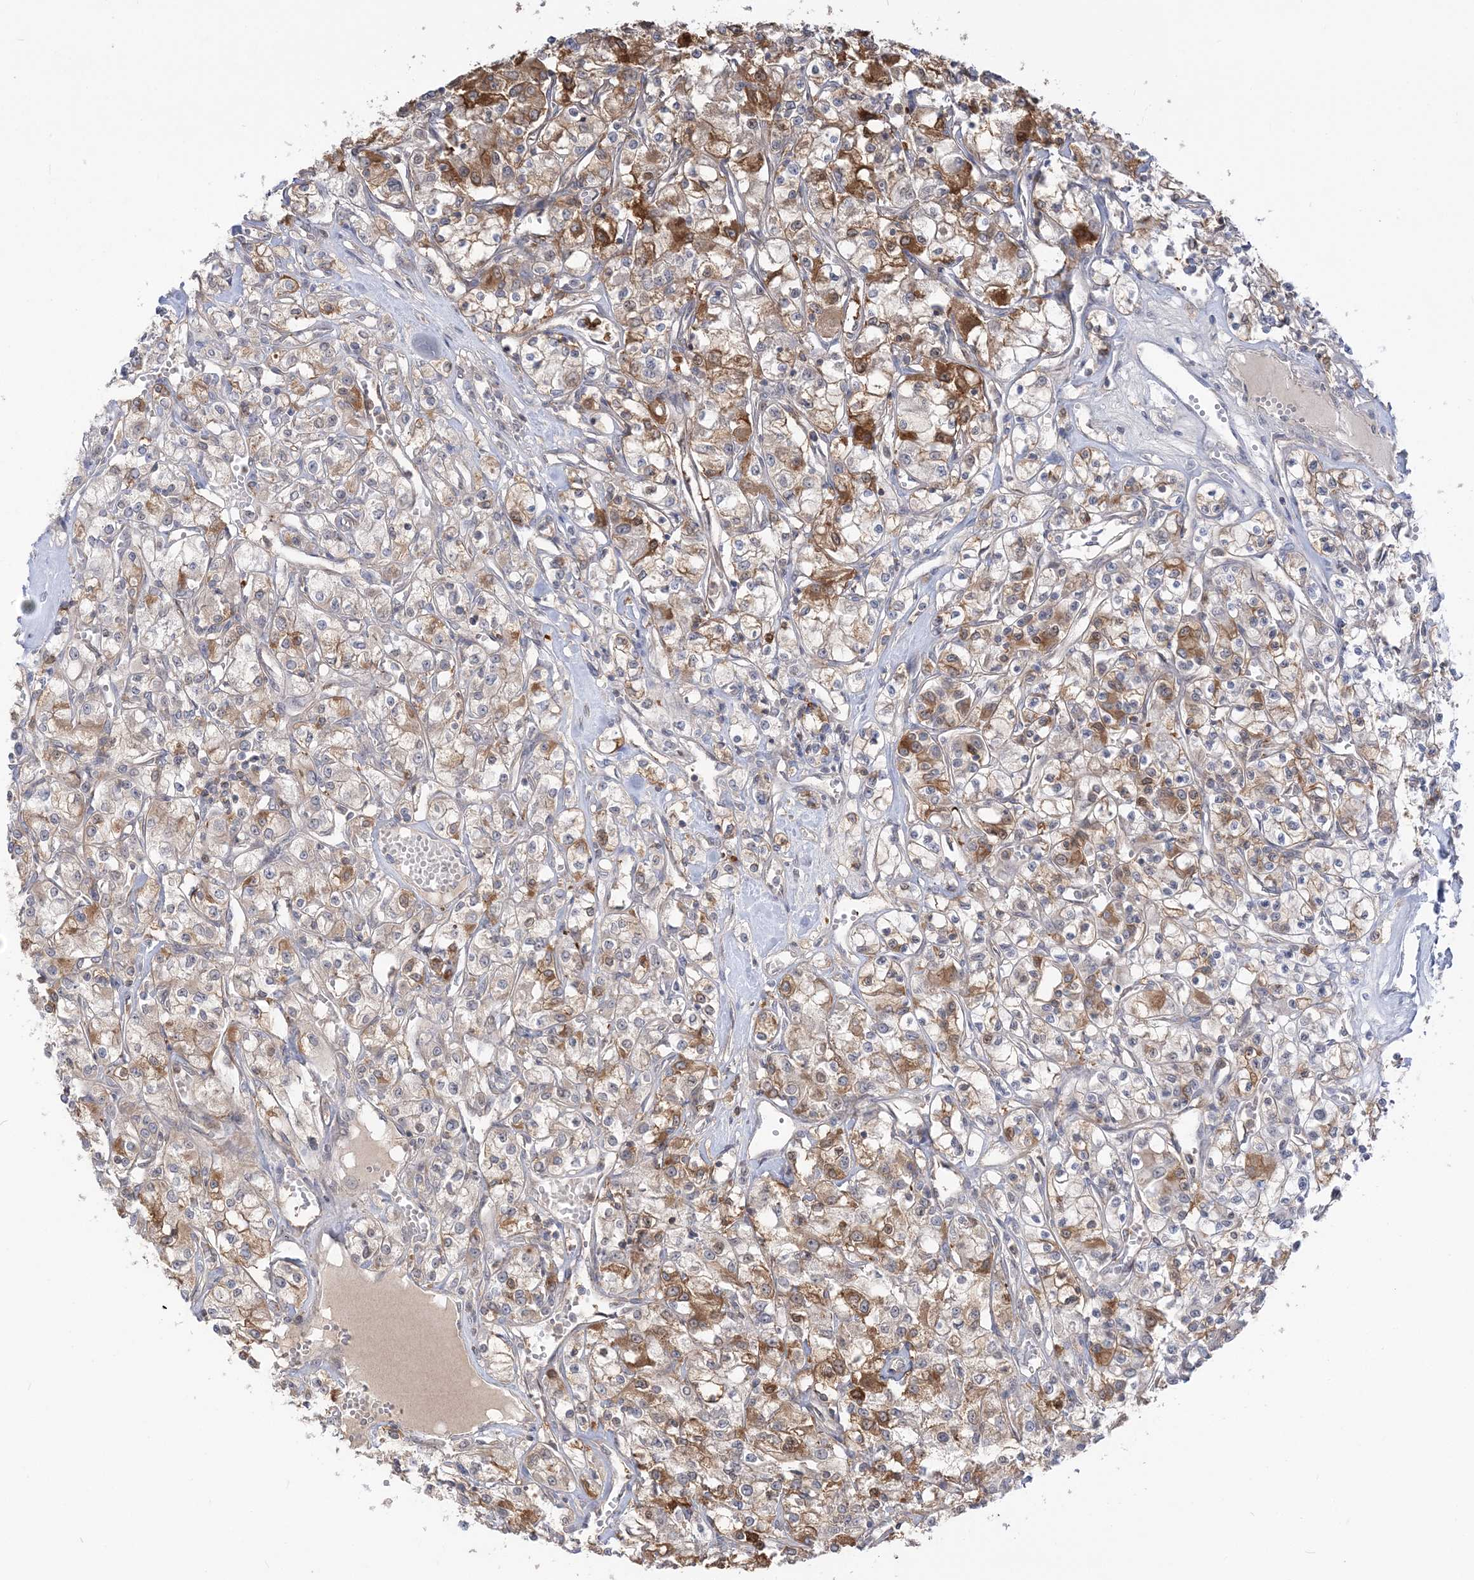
{"staining": {"intensity": "moderate", "quantity": "25%-75%", "location": "cytoplasmic/membranous"}, "tissue": "renal cancer", "cell_type": "Tumor cells", "image_type": "cancer", "snomed": [{"axis": "morphology", "description": "Adenocarcinoma, NOS"}, {"axis": "topography", "description": "Kidney"}], "caption": "A high-resolution micrograph shows immunohistochemistry (IHC) staining of renal adenocarcinoma, which displays moderate cytoplasmic/membranous positivity in about 25%-75% of tumor cells.", "gene": "THADA", "patient": {"sex": "female", "age": 59}}